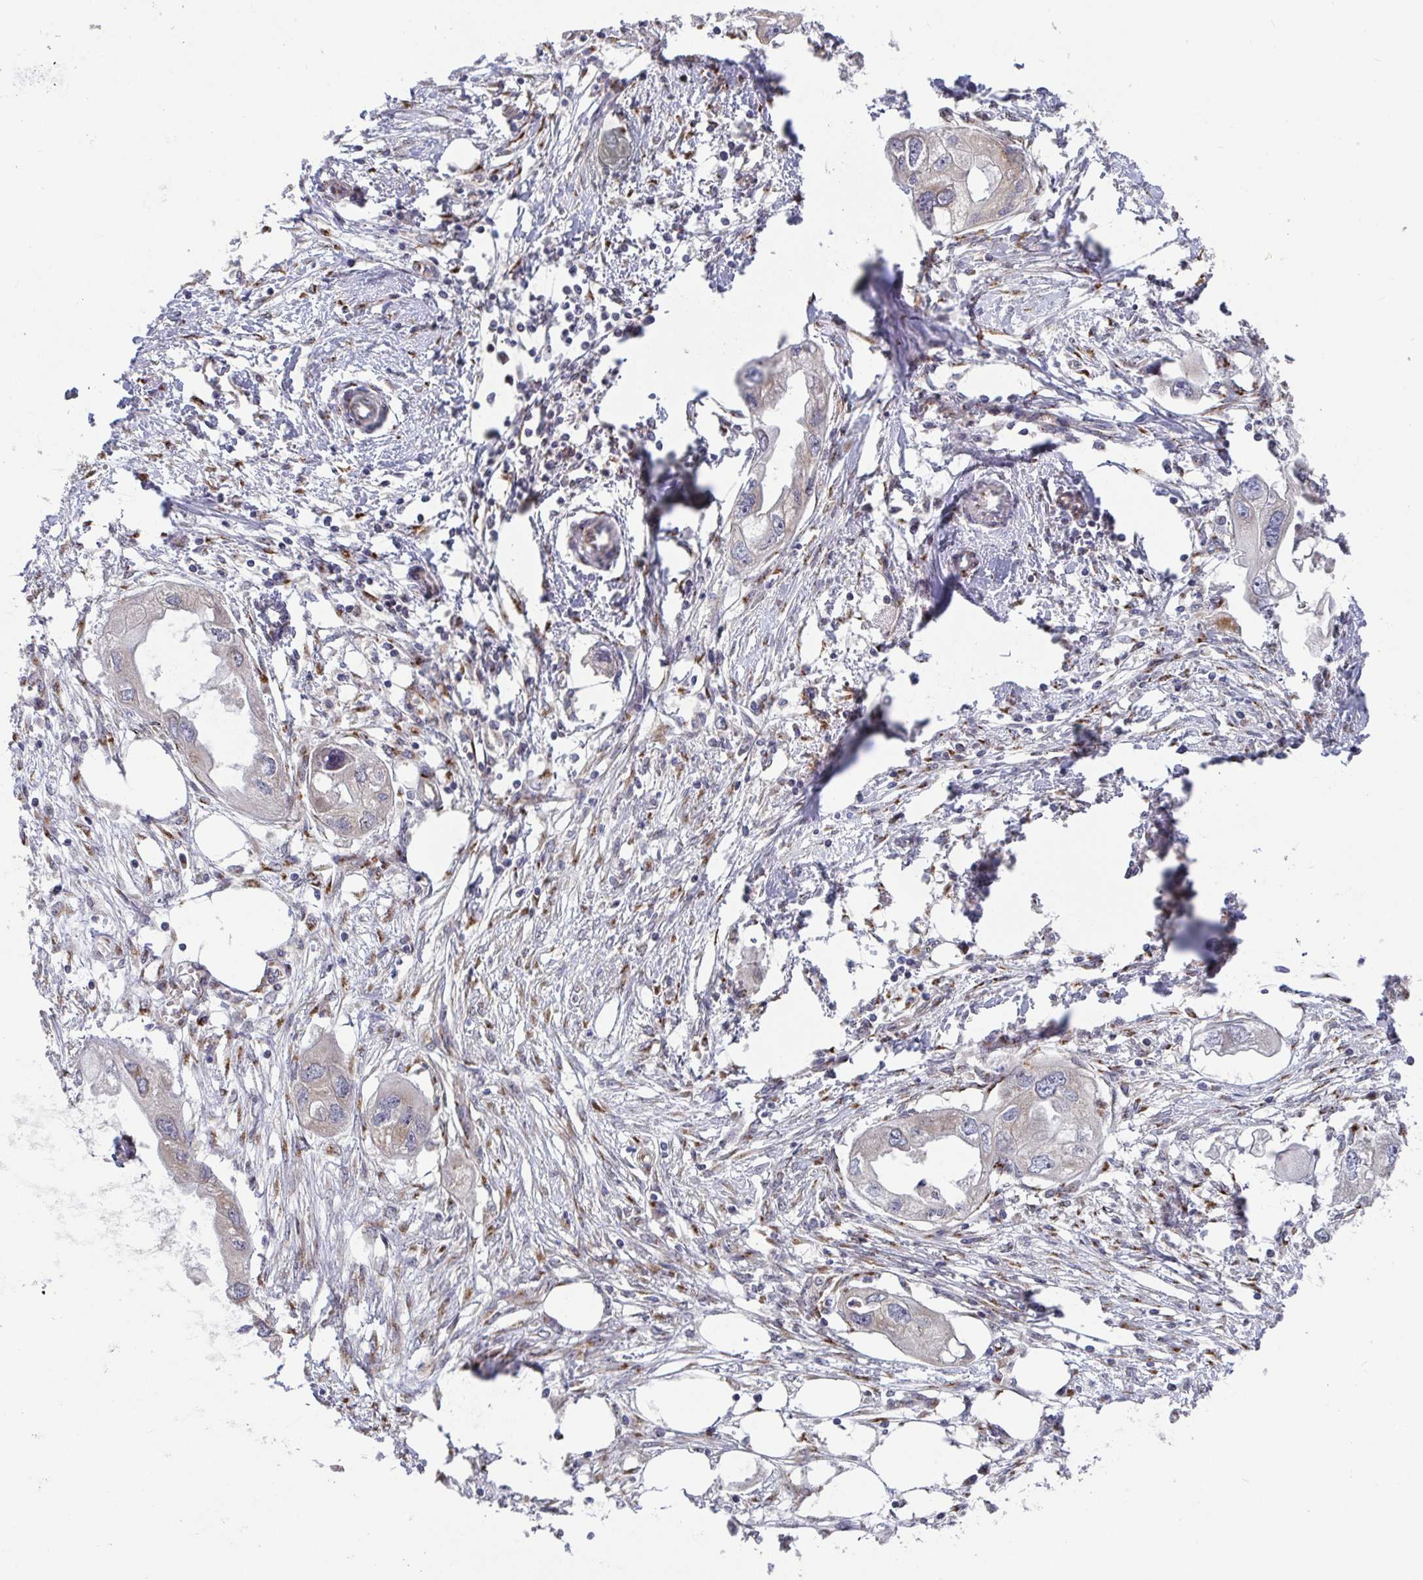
{"staining": {"intensity": "moderate", "quantity": "<25%", "location": "cytoplasmic/membranous"}, "tissue": "endometrial cancer", "cell_type": "Tumor cells", "image_type": "cancer", "snomed": [{"axis": "morphology", "description": "Adenocarcinoma, NOS"}, {"axis": "morphology", "description": "Adenocarcinoma, metastatic, NOS"}, {"axis": "topography", "description": "Adipose tissue"}, {"axis": "topography", "description": "Endometrium"}], "caption": "This is a micrograph of IHC staining of endometrial metastatic adenocarcinoma, which shows moderate expression in the cytoplasmic/membranous of tumor cells.", "gene": "ATP5MJ", "patient": {"sex": "female", "age": 67}}